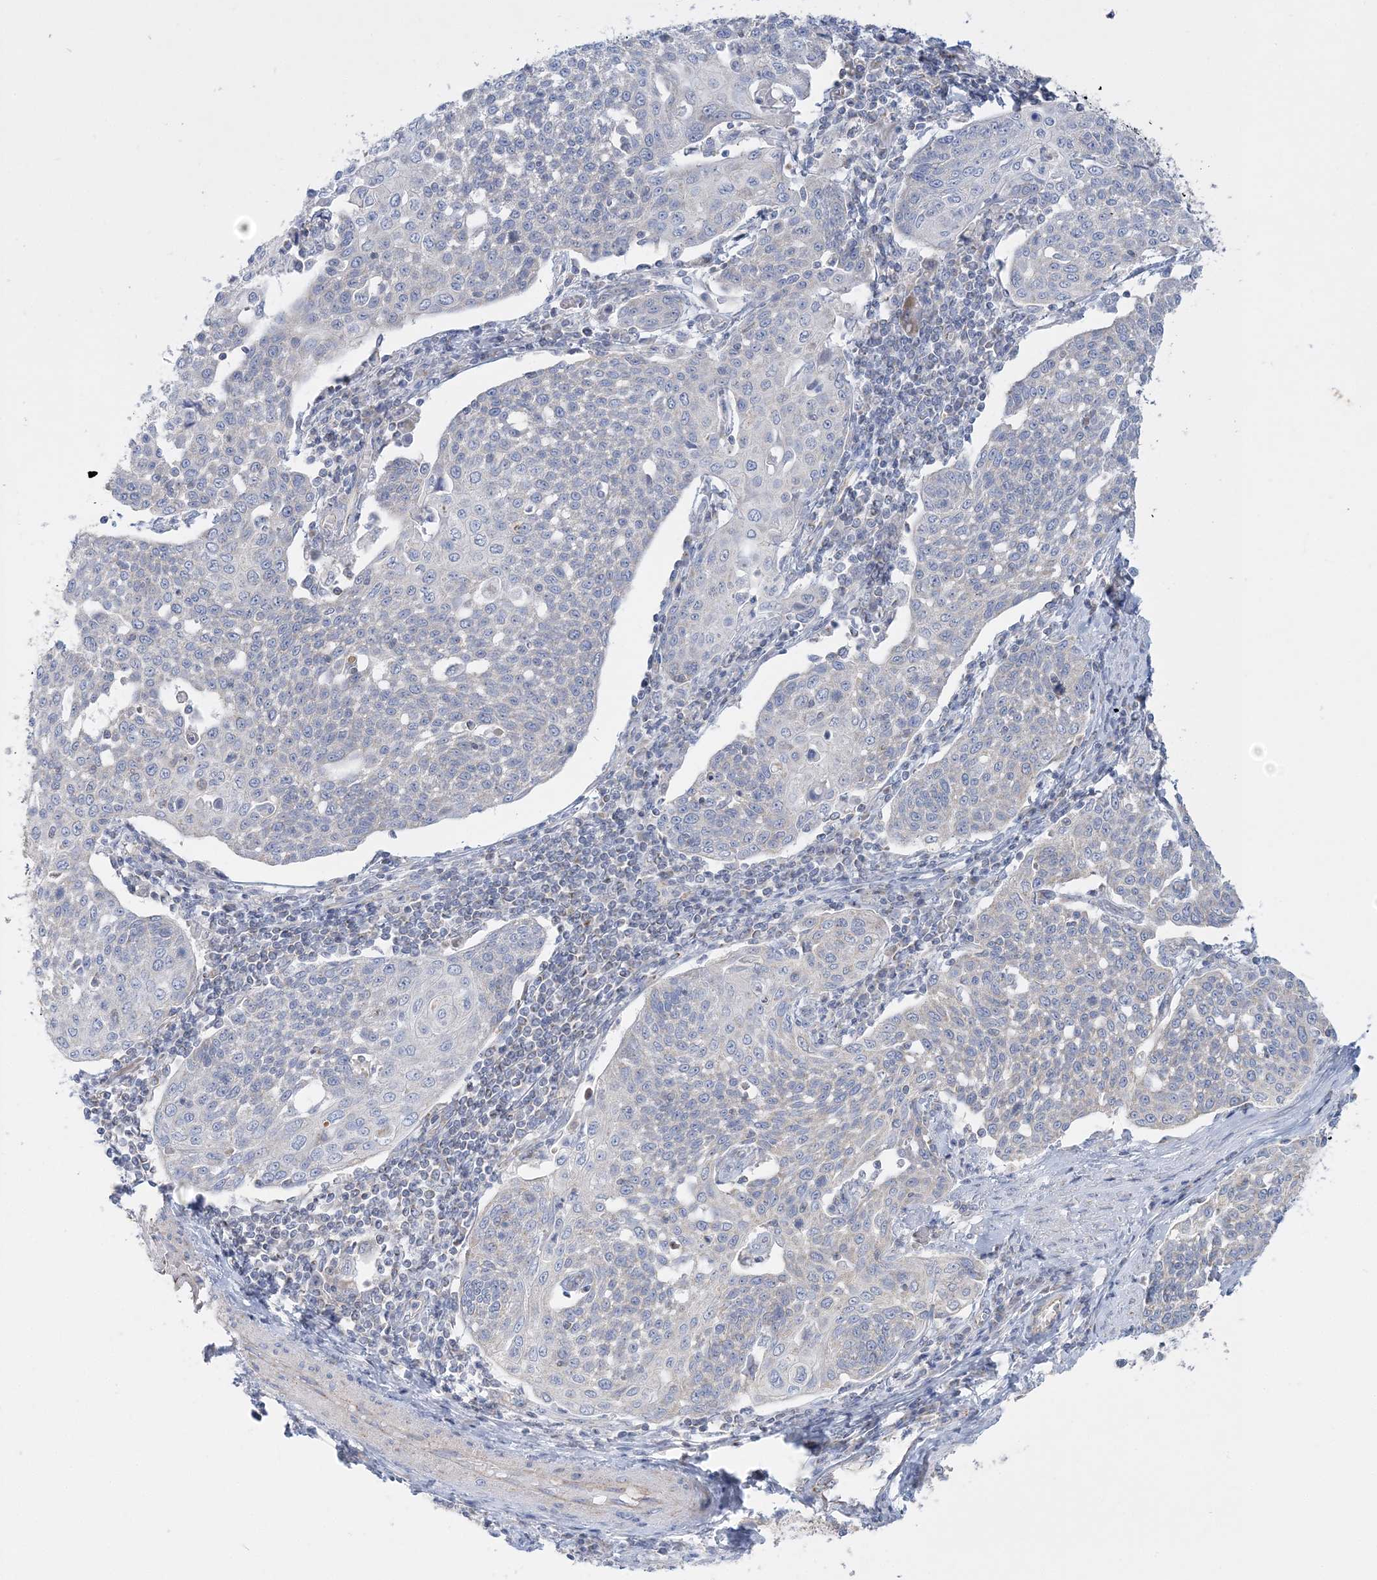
{"staining": {"intensity": "negative", "quantity": "none", "location": "none"}, "tissue": "cervical cancer", "cell_type": "Tumor cells", "image_type": "cancer", "snomed": [{"axis": "morphology", "description": "Squamous cell carcinoma, NOS"}, {"axis": "topography", "description": "Cervix"}], "caption": "Cervical cancer (squamous cell carcinoma) was stained to show a protein in brown. There is no significant staining in tumor cells. (Stains: DAB immunohistochemistry (IHC) with hematoxylin counter stain, Microscopy: brightfield microscopy at high magnification).", "gene": "TBC1D14", "patient": {"sex": "female", "age": 34}}